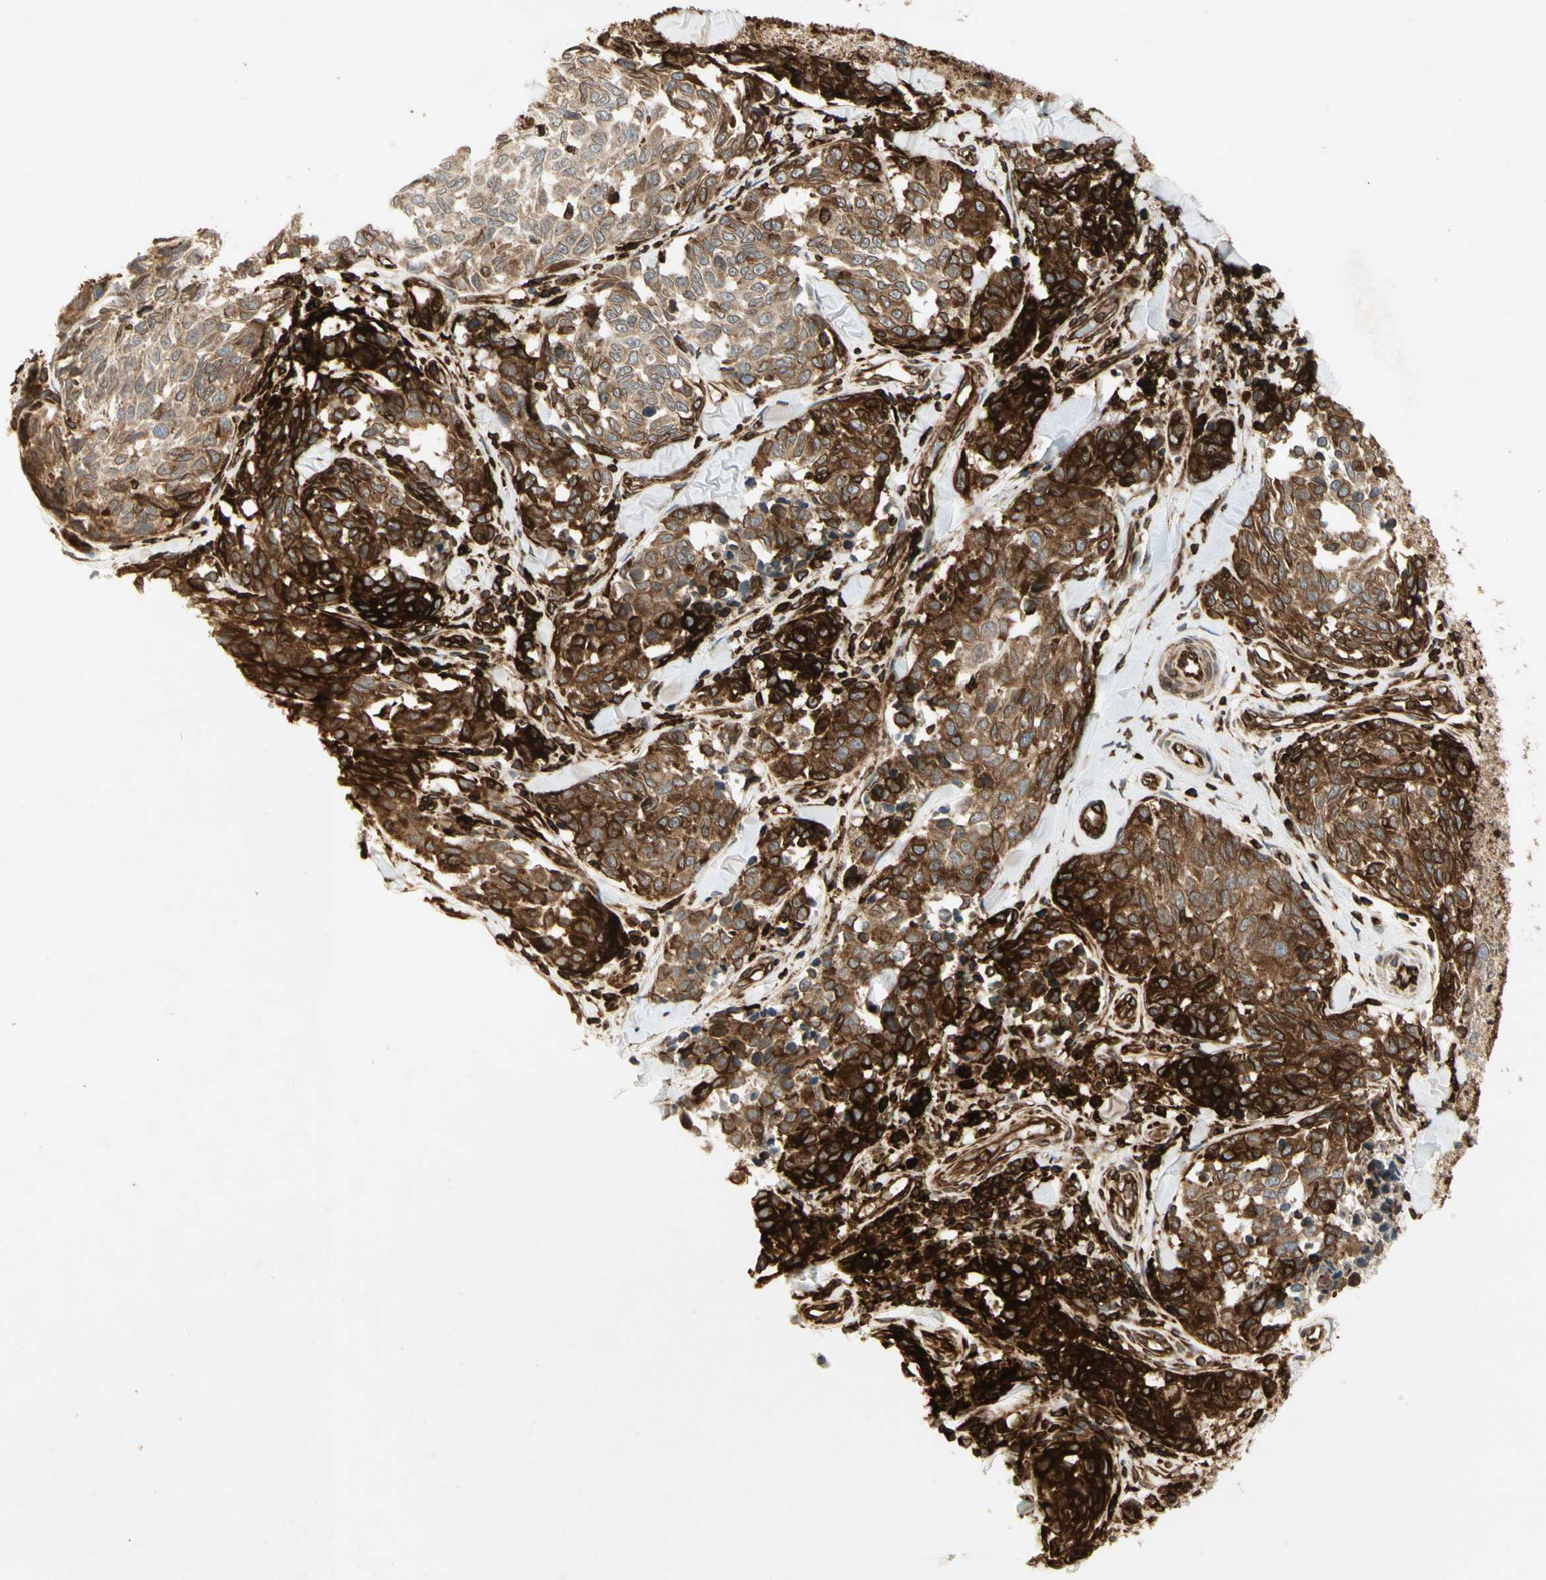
{"staining": {"intensity": "strong", "quantity": ">75%", "location": "cytoplasmic/membranous"}, "tissue": "melanoma", "cell_type": "Tumor cells", "image_type": "cancer", "snomed": [{"axis": "morphology", "description": "Malignant melanoma, NOS"}, {"axis": "topography", "description": "Skin"}], "caption": "Protein expression analysis of melanoma exhibits strong cytoplasmic/membranous expression in approximately >75% of tumor cells. The protein is stained brown, and the nuclei are stained in blue (DAB (3,3'-diaminobenzidine) IHC with brightfield microscopy, high magnification).", "gene": "TAPBP", "patient": {"sex": "female", "age": 64}}